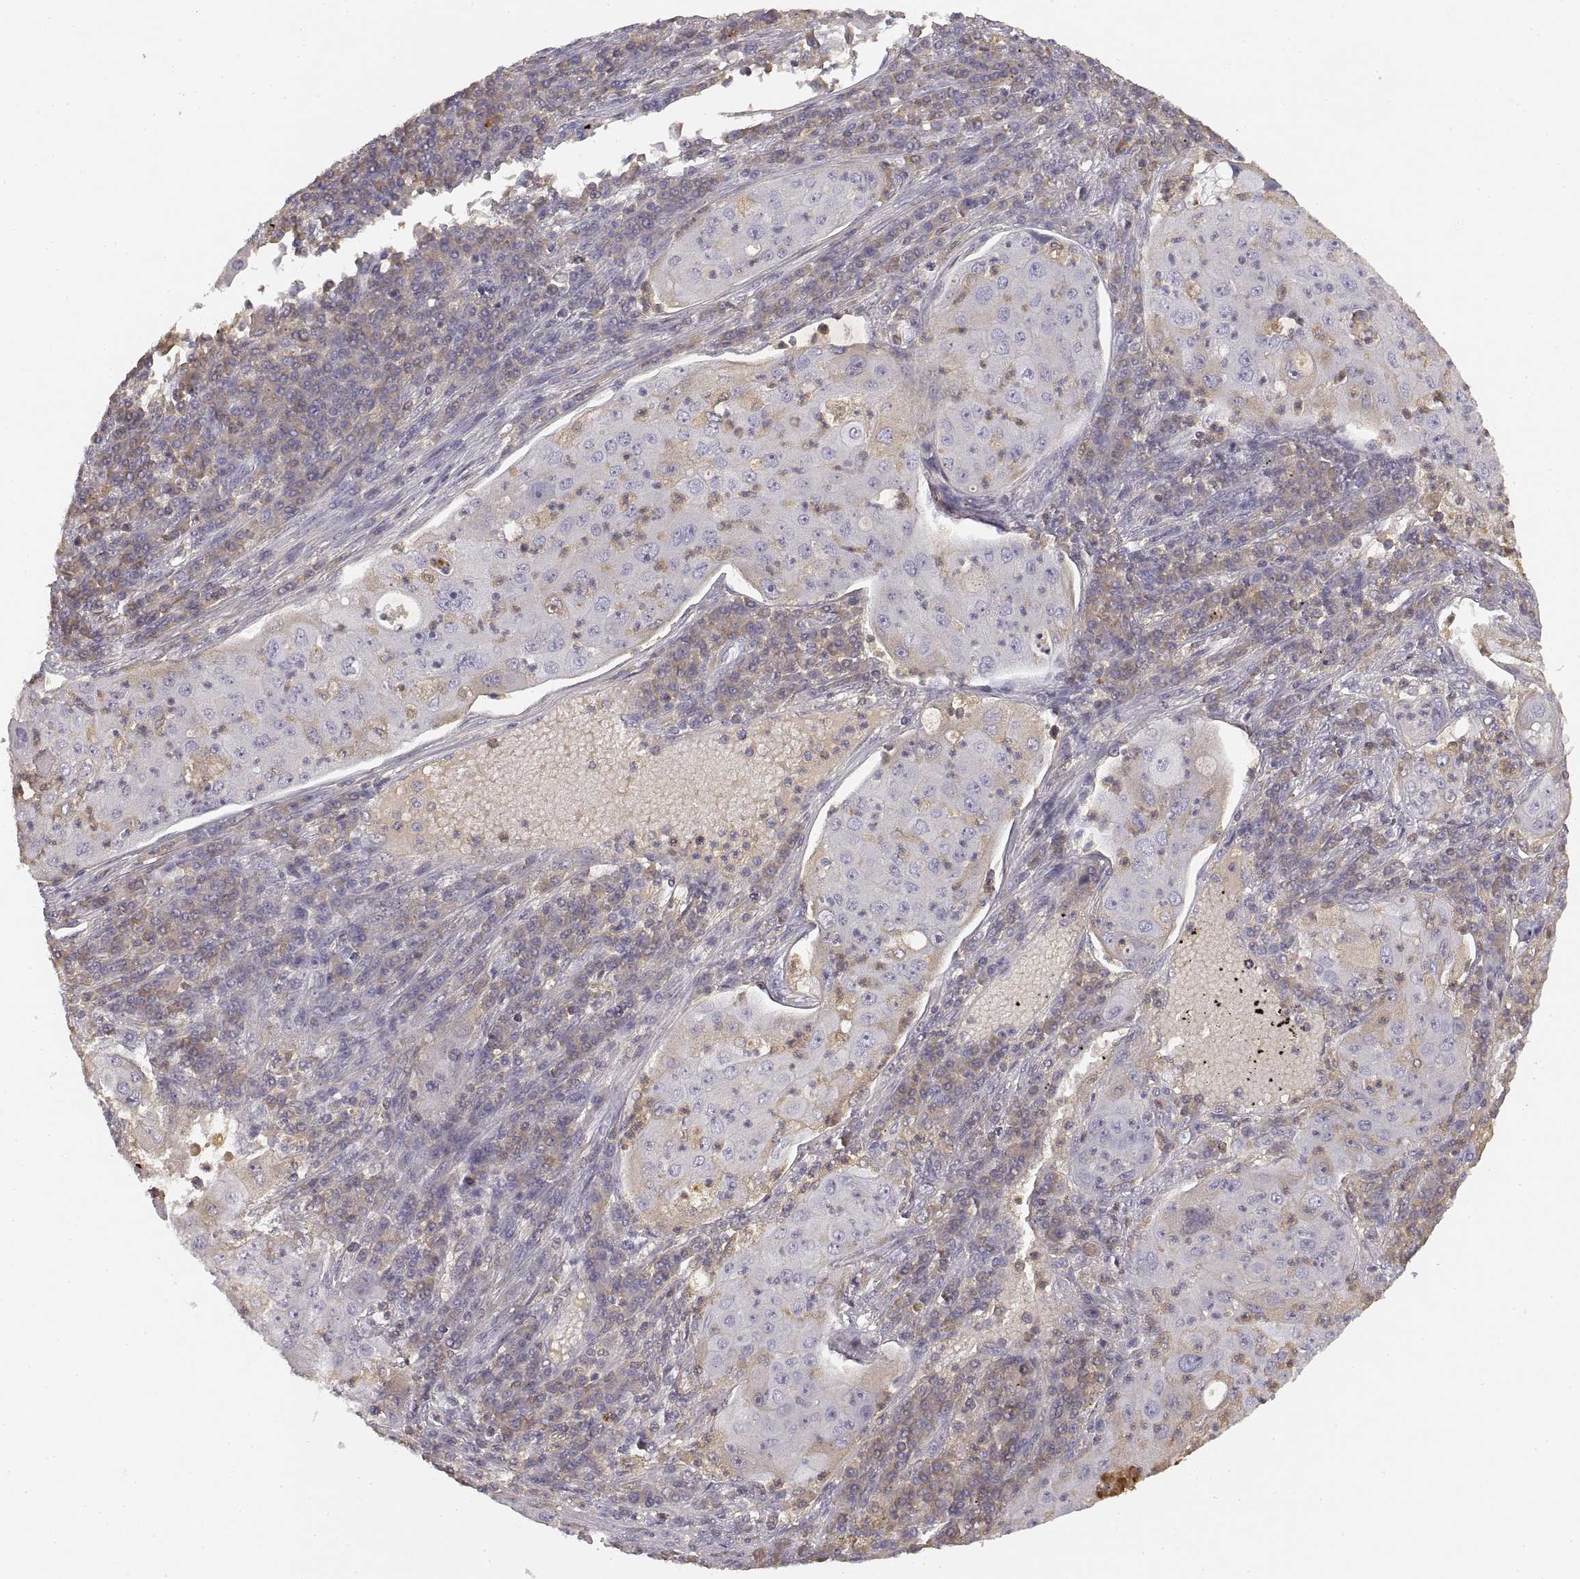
{"staining": {"intensity": "moderate", "quantity": "<25%", "location": "cytoplasmic/membranous"}, "tissue": "lung cancer", "cell_type": "Tumor cells", "image_type": "cancer", "snomed": [{"axis": "morphology", "description": "Squamous cell carcinoma, NOS"}, {"axis": "topography", "description": "Lung"}], "caption": "This image reveals immunohistochemistry staining of human squamous cell carcinoma (lung), with low moderate cytoplasmic/membranous staining in approximately <25% of tumor cells.", "gene": "RUNDC3A", "patient": {"sex": "female", "age": 59}}